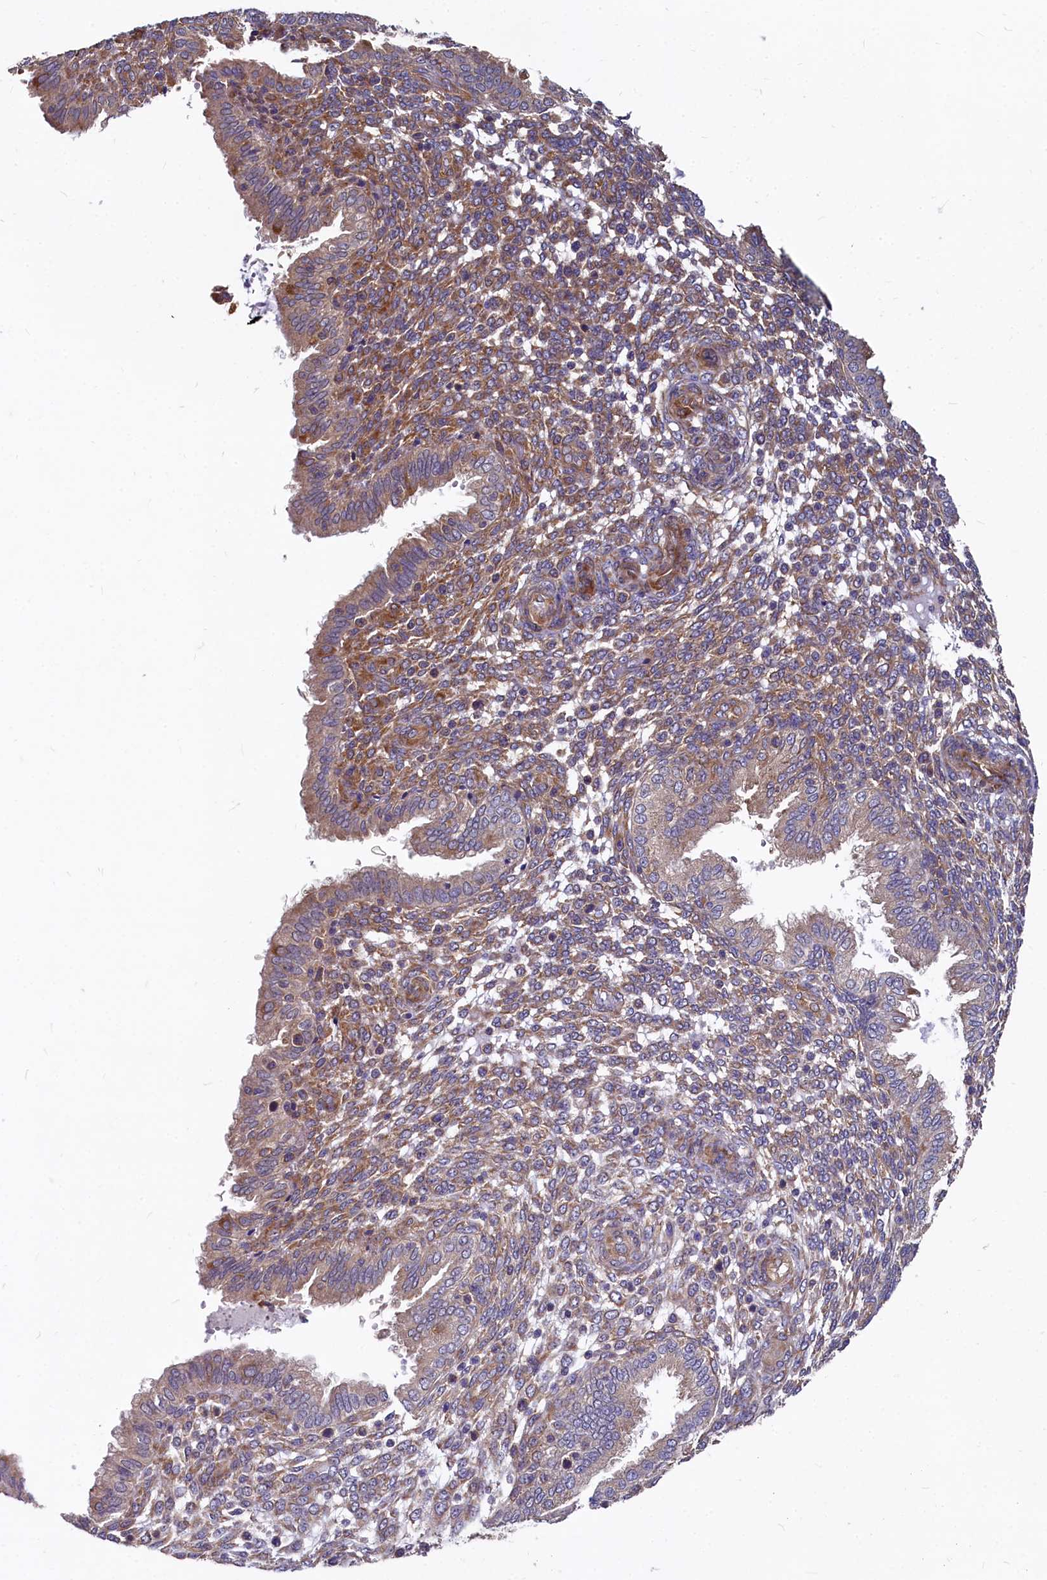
{"staining": {"intensity": "moderate", "quantity": "25%-75%", "location": "cytoplasmic/membranous"}, "tissue": "endometrium", "cell_type": "Cells in endometrial stroma", "image_type": "normal", "snomed": [{"axis": "morphology", "description": "Normal tissue, NOS"}, {"axis": "topography", "description": "Endometrium"}], "caption": "Immunohistochemistry (IHC) photomicrograph of unremarkable endometrium: endometrium stained using immunohistochemistry reveals medium levels of moderate protein expression localized specifically in the cytoplasmic/membranous of cells in endometrial stroma, appearing as a cytoplasmic/membranous brown color.", "gene": "EIF2B2", "patient": {"sex": "female", "age": 33}}